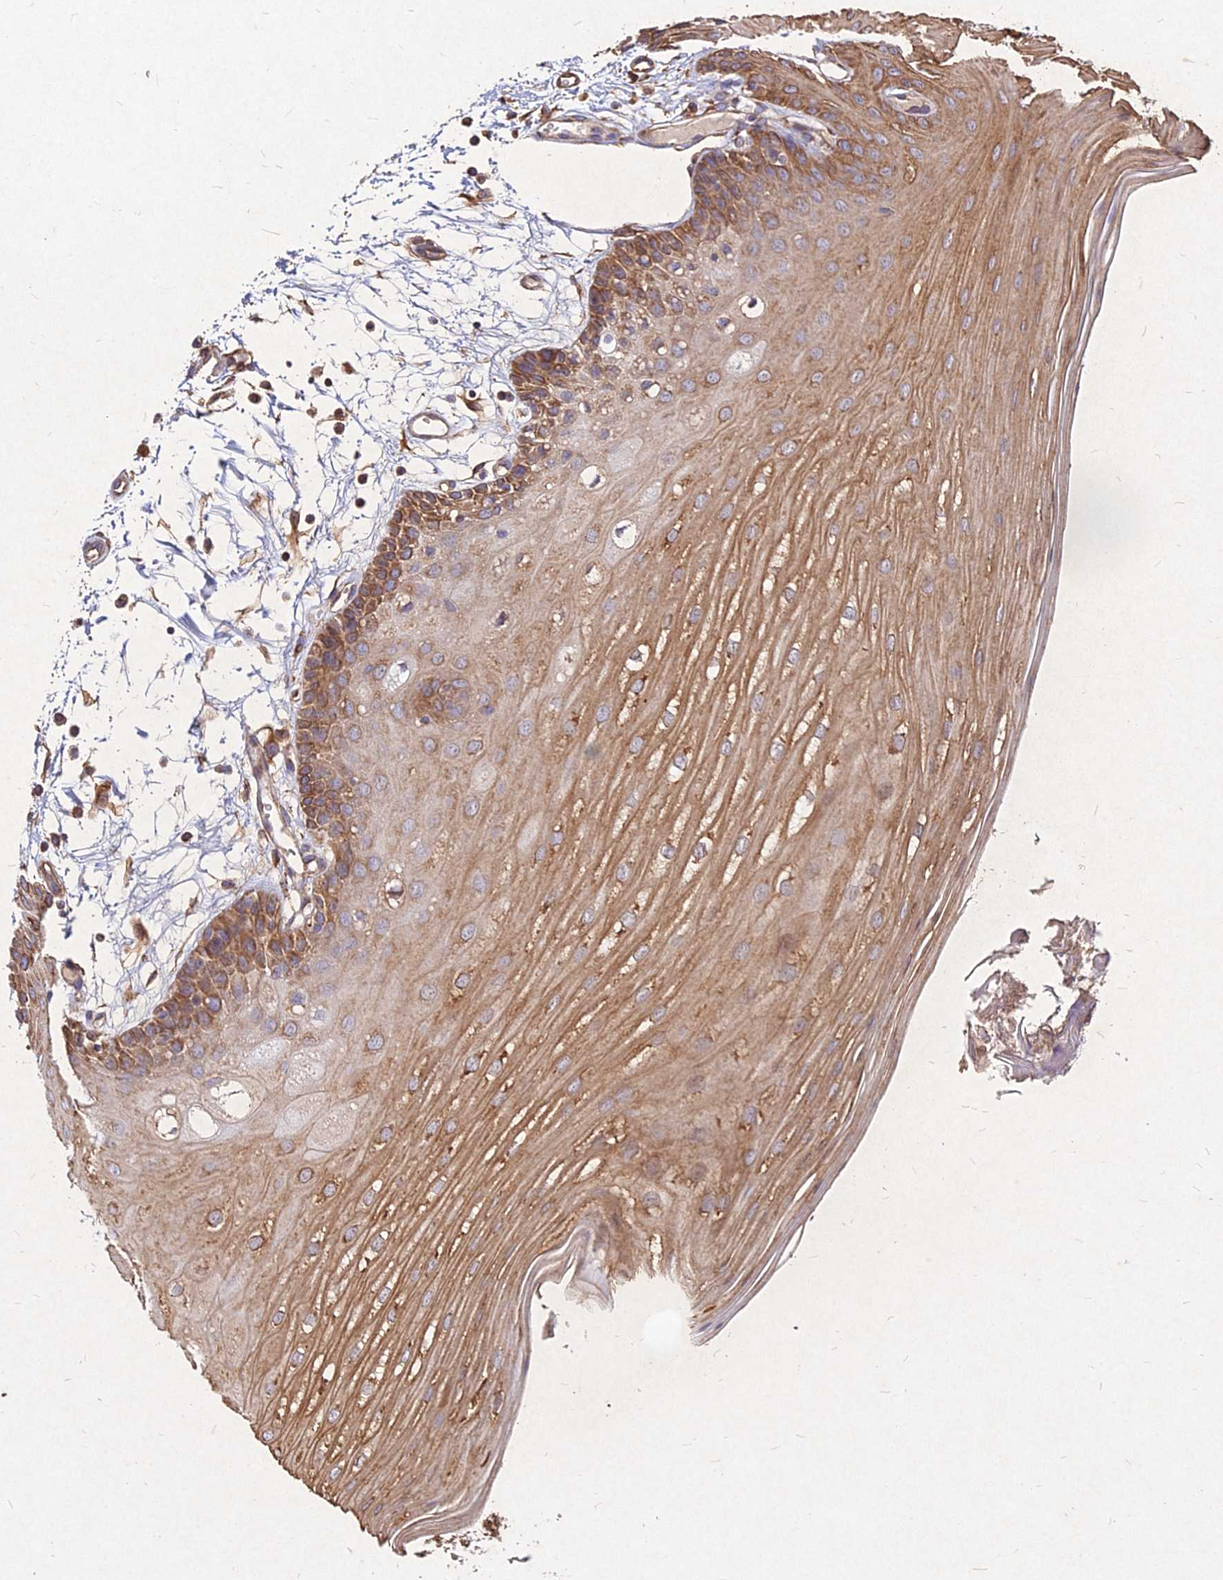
{"staining": {"intensity": "moderate", "quantity": ">75%", "location": "cytoplasmic/membranous"}, "tissue": "oral mucosa", "cell_type": "Squamous epithelial cells", "image_type": "normal", "snomed": [{"axis": "morphology", "description": "Normal tissue, NOS"}, {"axis": "topography", "description": "Oral tissue"}, {"axis": "topography", "description": "Tounge, NOS"}], "caption": "Brown immunohistochemical staining in unremarkable human oral mucosa demonstrates moderate cytoplasmic/membranous positivity in about >75% of squamous epithelial cells.", "gene": "SKA1", "patient": {"sex": "female", "age": 73}}